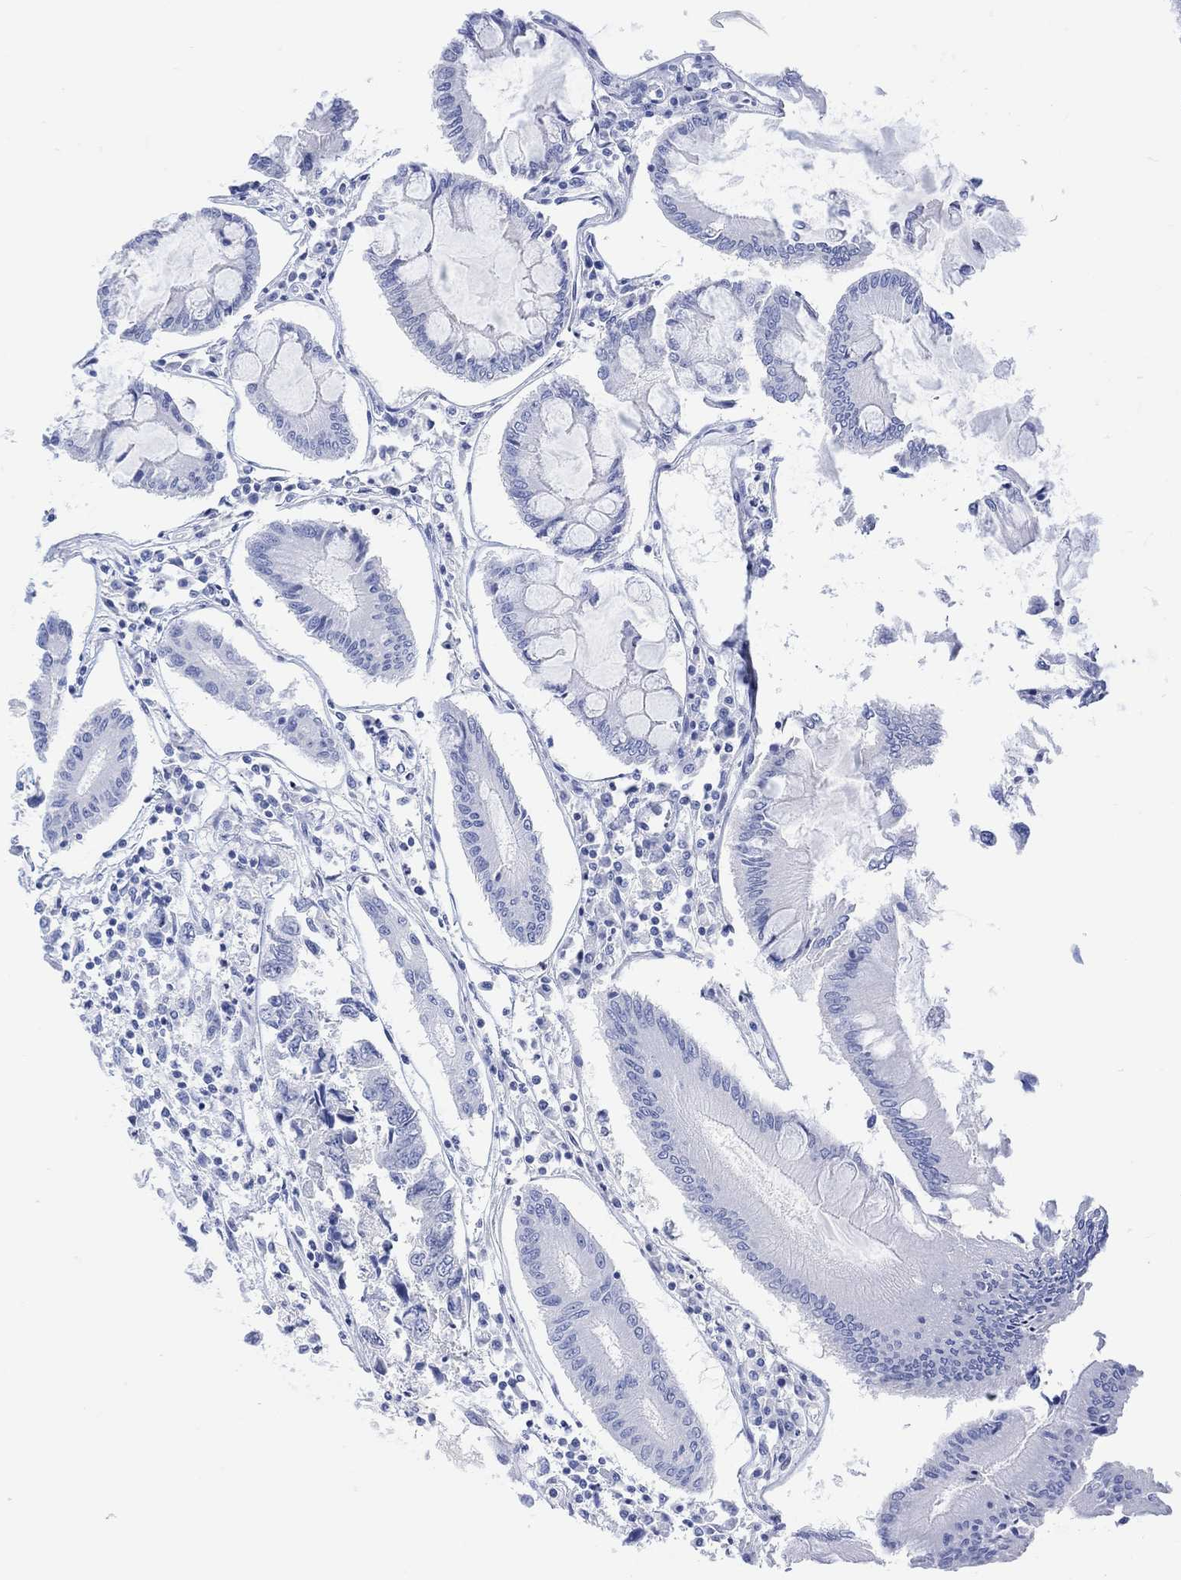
{"staining": {"intensity": "negative", "quantity": "none", "location": "none"}, "tissue": "colorectal cancer", "cell_type": "Tumor cells", "image_type": "cancer", "snomed": [{"axis": "morphology", "description": "Adenocarcinoma, NOS"}, {"axis": "topography", "description": "Colon"}], "caption": "Tumor cells show no significant staining in colorectal adenocarcinoma.", "gene": "CALCA", "patient": {"sex": "female", "age": 65}}